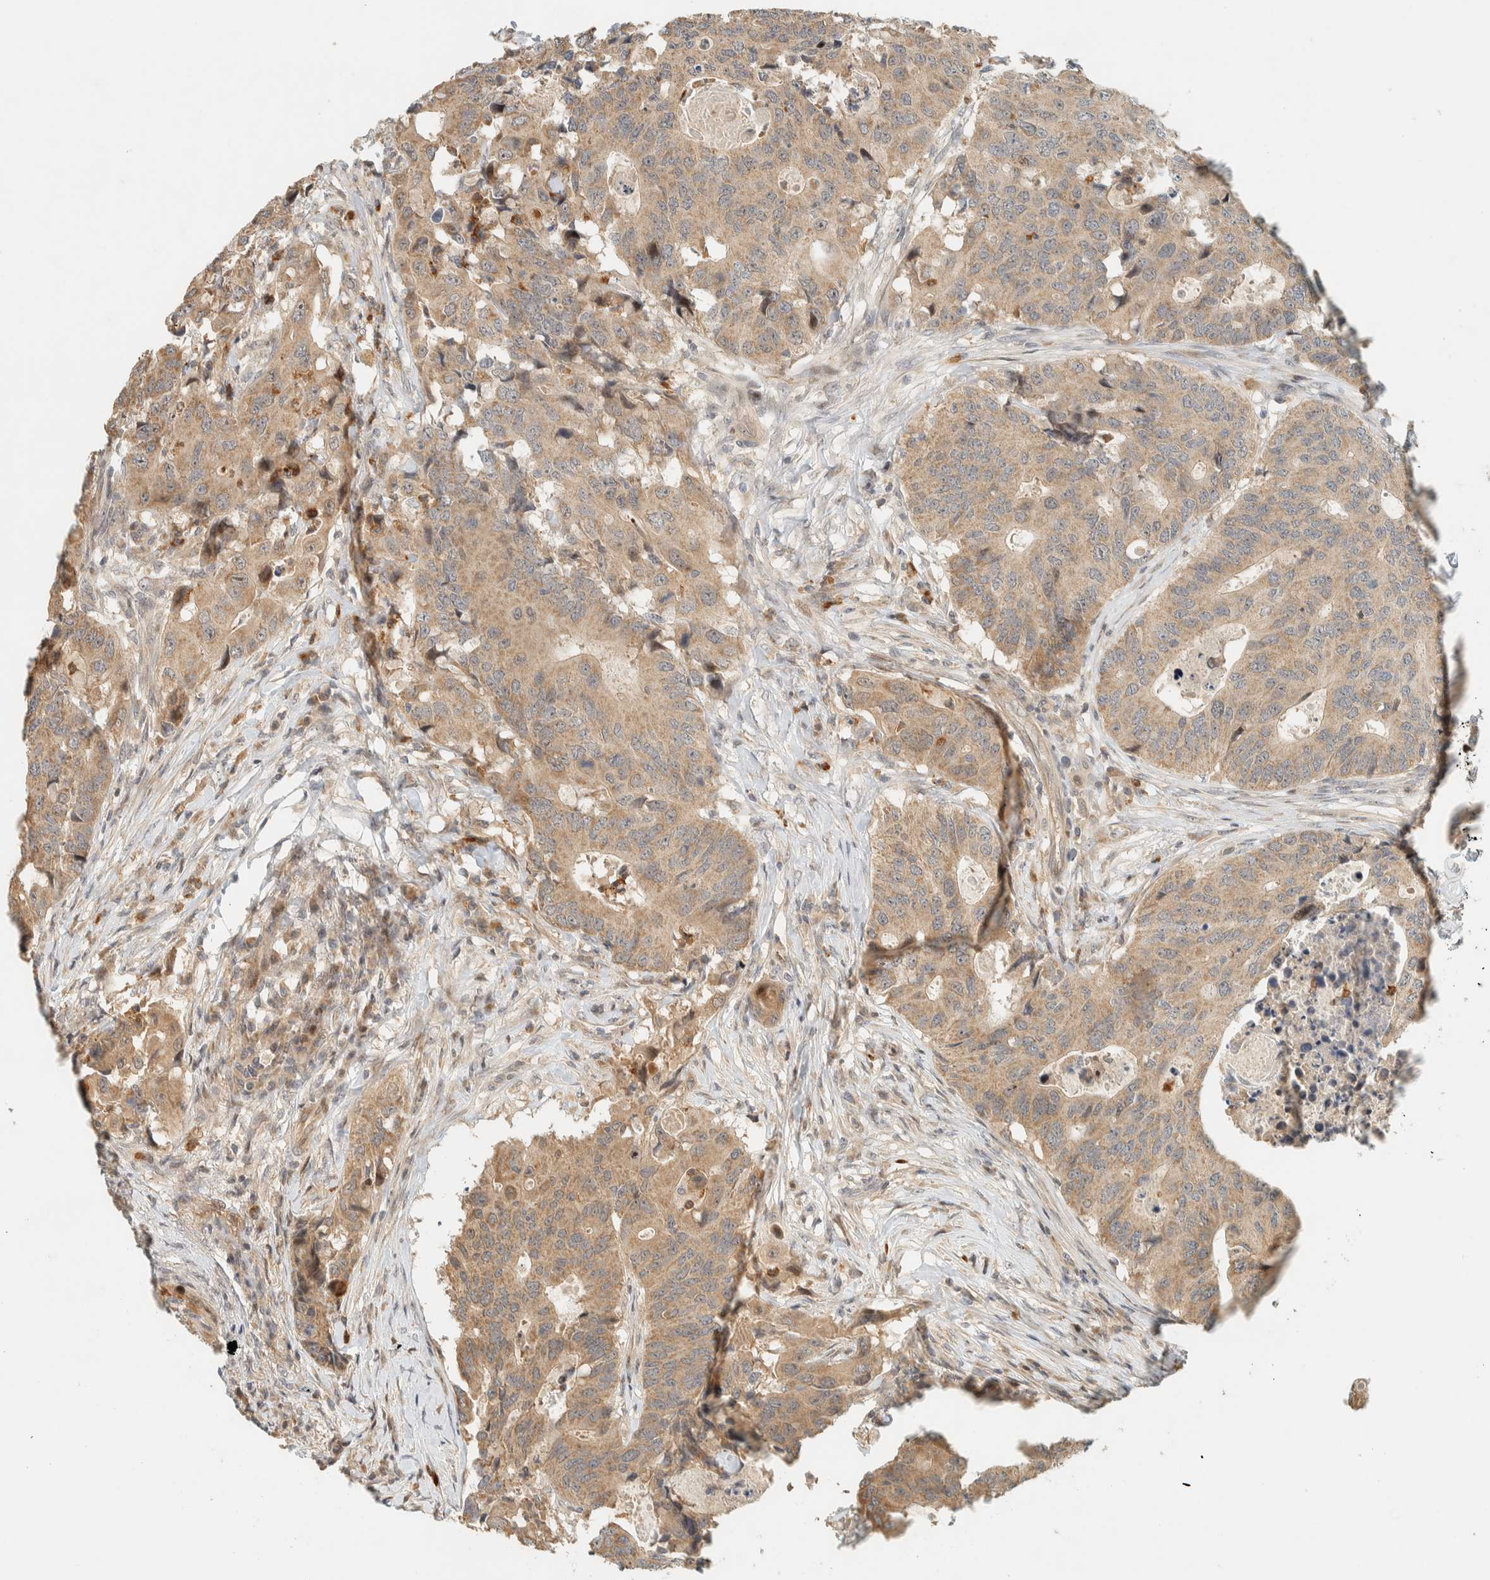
{"staining": {"intensity": "weak", "quantity": ">75%", "location": "cytoplasmic/membranous"}, "tissue": "colorectal cancer", "cell_type": "Tumor cells", "image_type": "cancer", "snomed": [{"axis": "morphology", "description": "Adenocarcinoma, NOS"}, {"axis": "topography", "description": "Colon"}], "caption": "Human colorectal adenocarcinoma stained for a protein (brown) reveals weak cytoplasmic/membranous positive positivity in about >75% of tumor cells.", "gene": "CCDC171", "patient": {"sex": "male", "age": 71}}